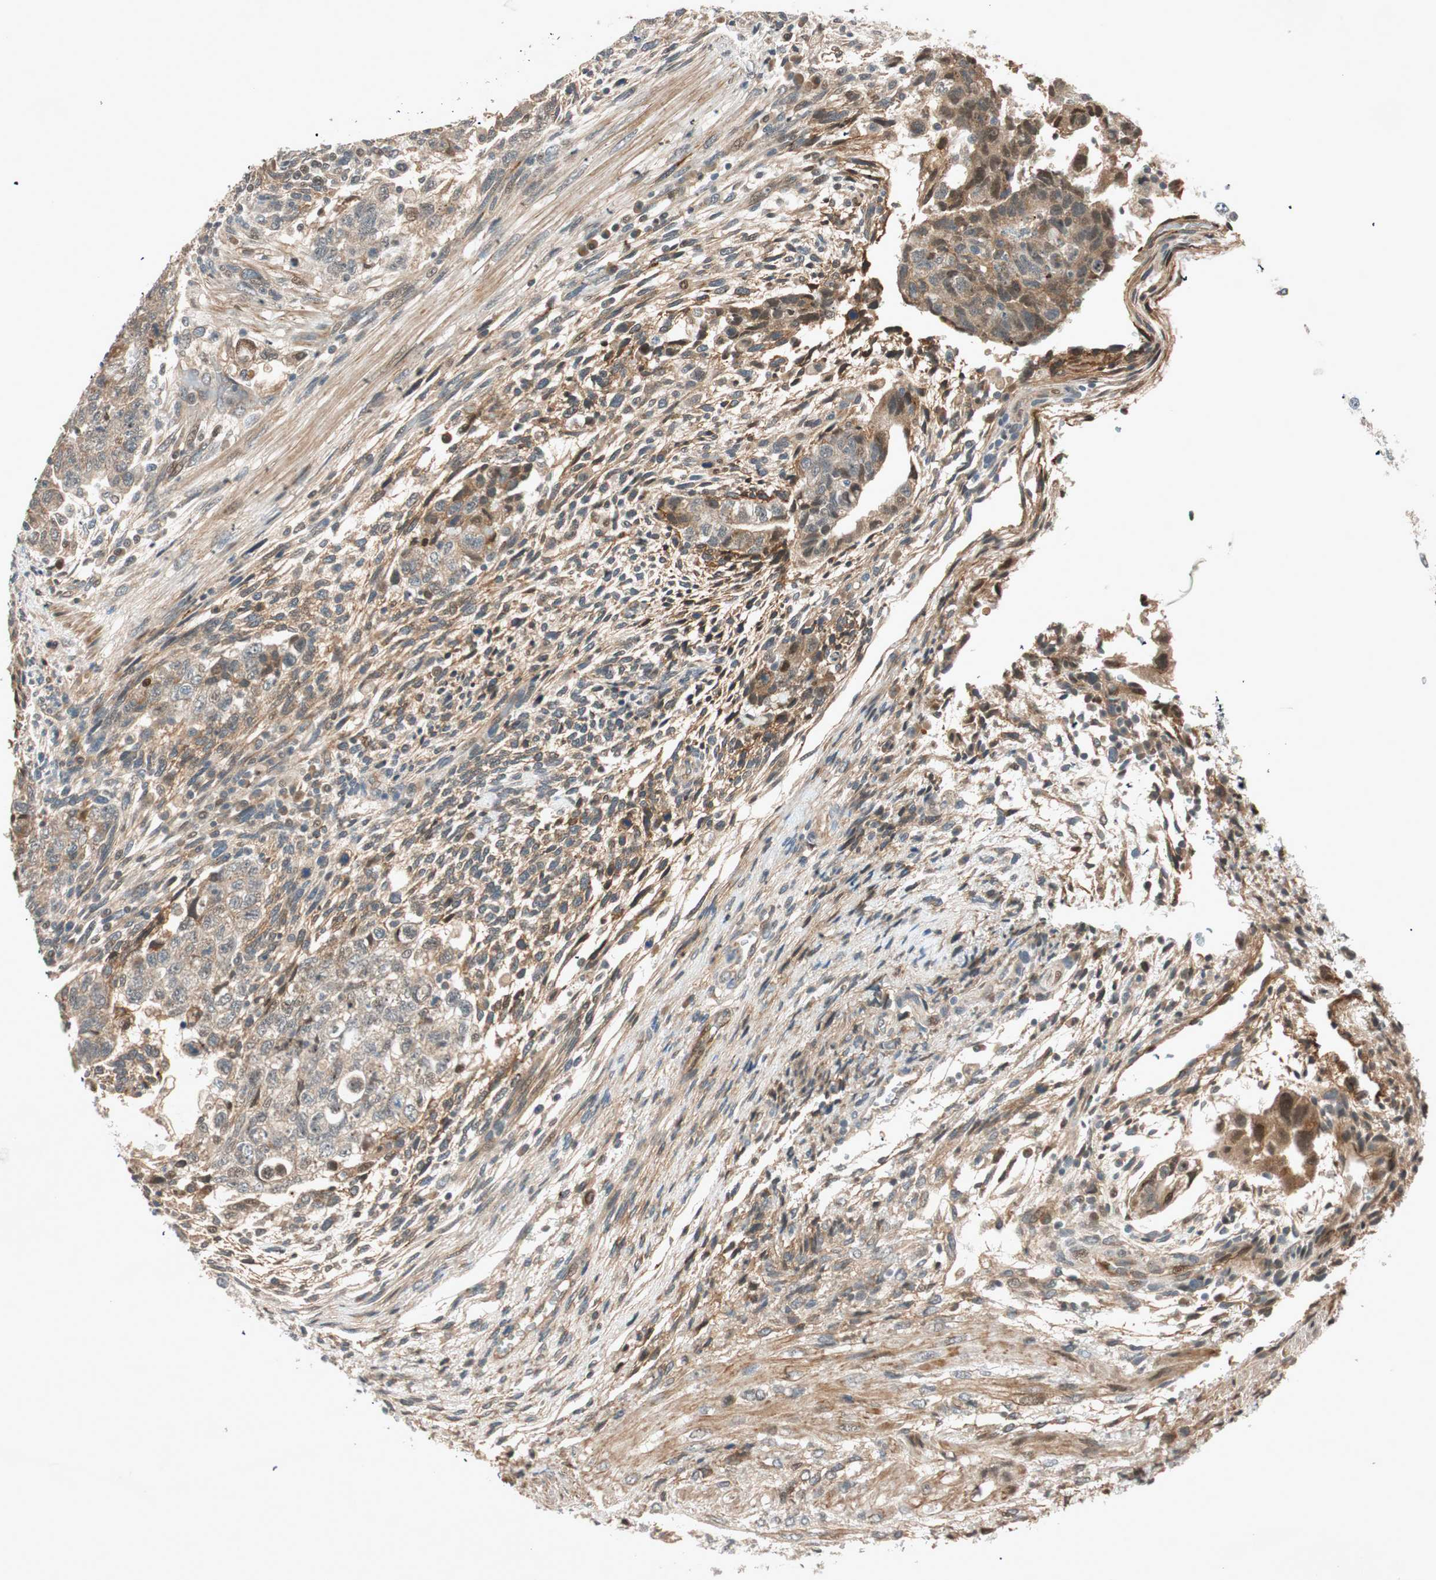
{"staining": {"intensity": "negative", "quantity": "none", "location": "none"}, "tissue": "testis cancer", "cell_type": "Tumor cells", "image_type": "cancer", "snomed": [{"axis": "morphology", "description": "Normal tissue, NOS"}, {"axis": "morphology", "description": "Carcinoma, Embryonal, NOS"}, {"axis": "topography", "description": "Testis"}], "caption": "This micrograph is of testis cancer stained with immunohistochemistry (IHC) to label a protein in brown with the nuclei are counter-stained blue. There is no expression in tumor cells. (DAB (3,3'-diaminobenzidine) immunohistochemistry (IHC), high magnification).", "gene": "EPHA6", "patient": {"sex": "male", "age": 36}}